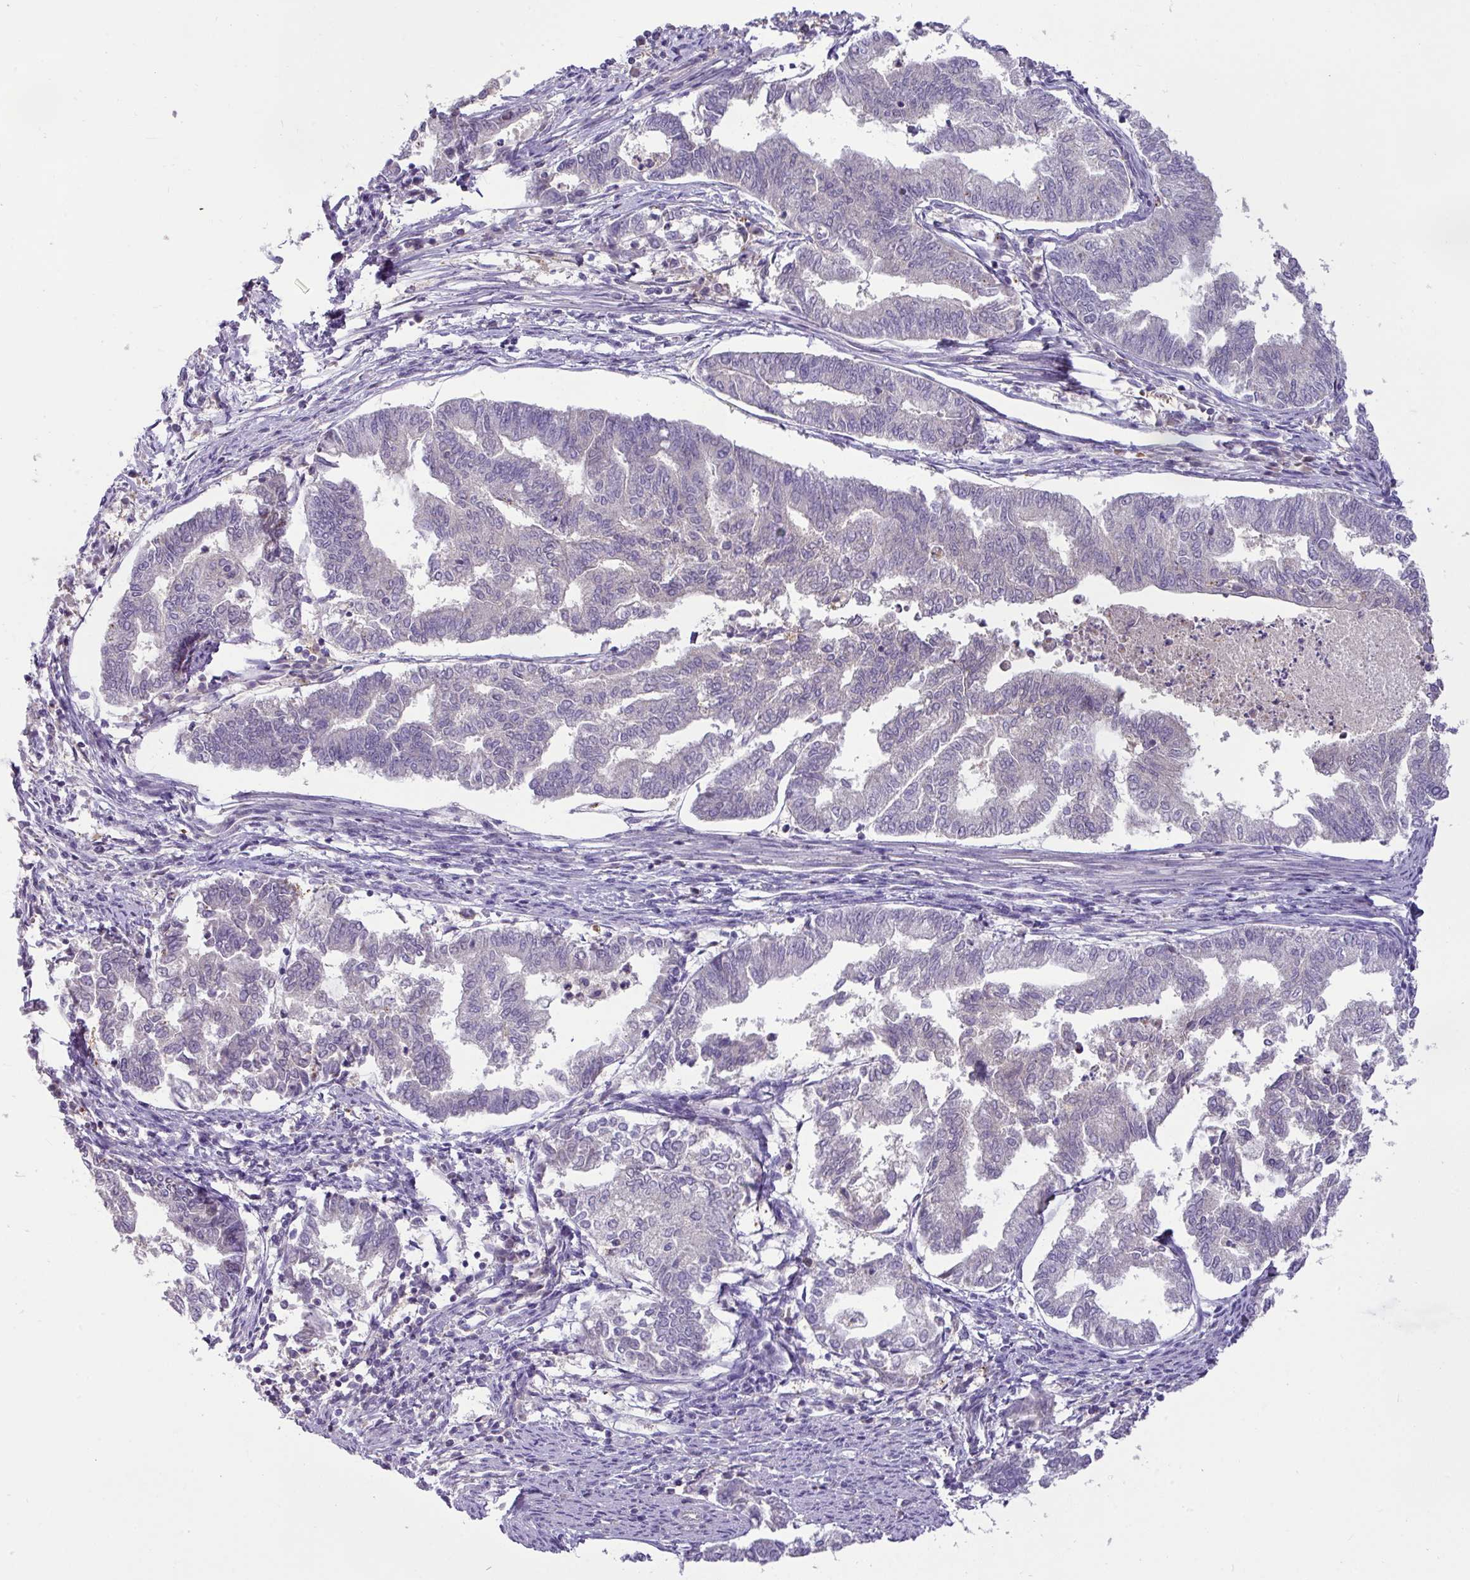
{"staining": {"intensity": "negative", "quantity": "none", "location": "none"}, "tissue": "endometrial cancer", "cell_type": "Tumor cells", "image_type": "cancer", "snomed": [{"axis": "morphology", "description": "Adenocarcinoma, NOS"}, {"axis": "topography", "description": "Endometrium"}], "caption": "Human endometrial adenocarcinoma stained for a protein using immunohistochemistry (IHC) shows no staining in tumor cells.", "gene": "HOXC13", "patient": {"sex": "female", "age": 79}}